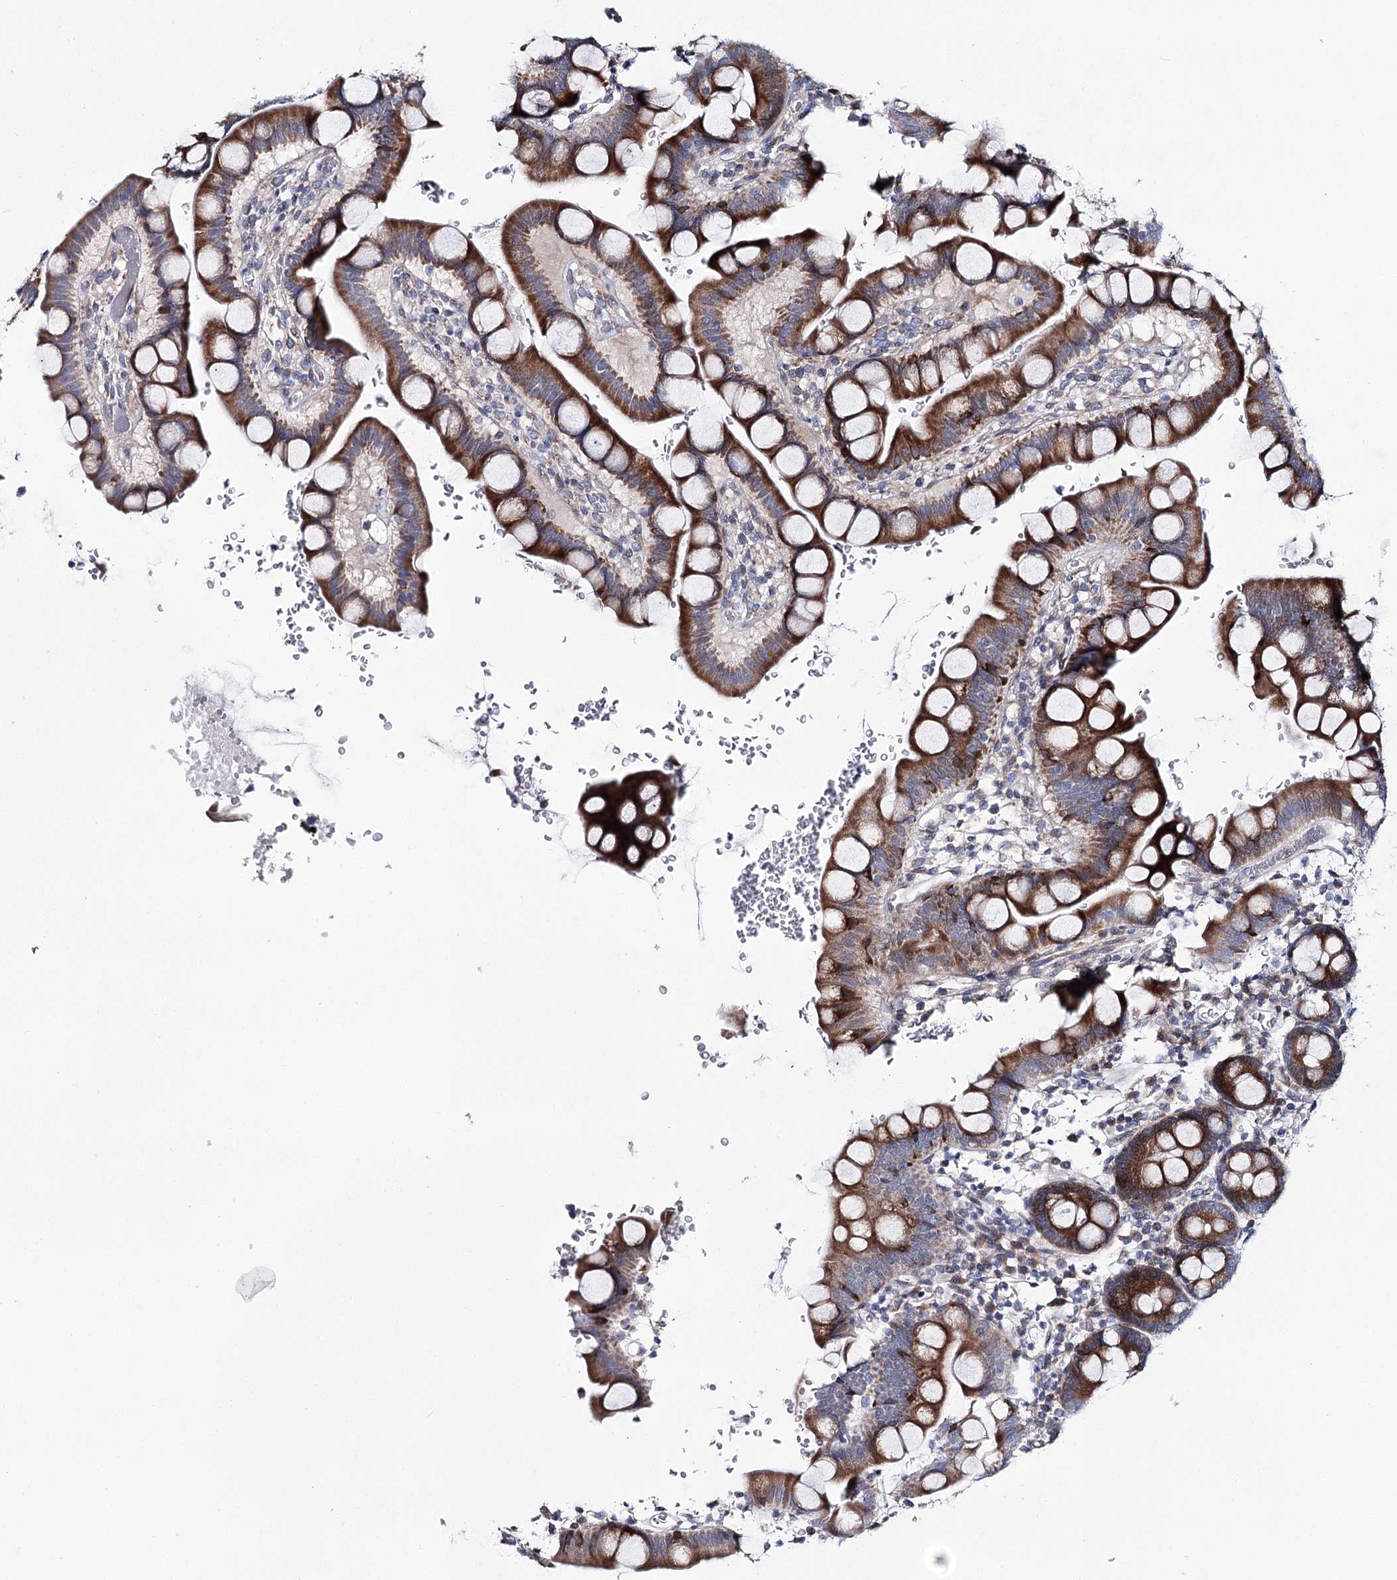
{"staining": {"intensity": "moderate", "quantity": ">75%", "location": "cytoplasmic/membranous"}, "tissue": "small intestine", "cell_type": "Glandular cells", "image_type": "normal", "snomed": [{"axis": "morphology", "description": "Normal tissue, NOS"}, {"axis": "topography", "description": "Stomach, upper"}, {"axis": "topography", "description": "Stomach, lower"}, {"axis": "topography", "description": "Small intestine"}], "caption": "Small intestine stained with immunohistochemistry exhibits moderate cytoplasmic/membranous expression in about >75% of glandular cells. Ihc stains the protein of interest in brown and the nuclei are stained blue.", "gene": "CPLANE1", "patient": {"sex": "male", "age": 68}}